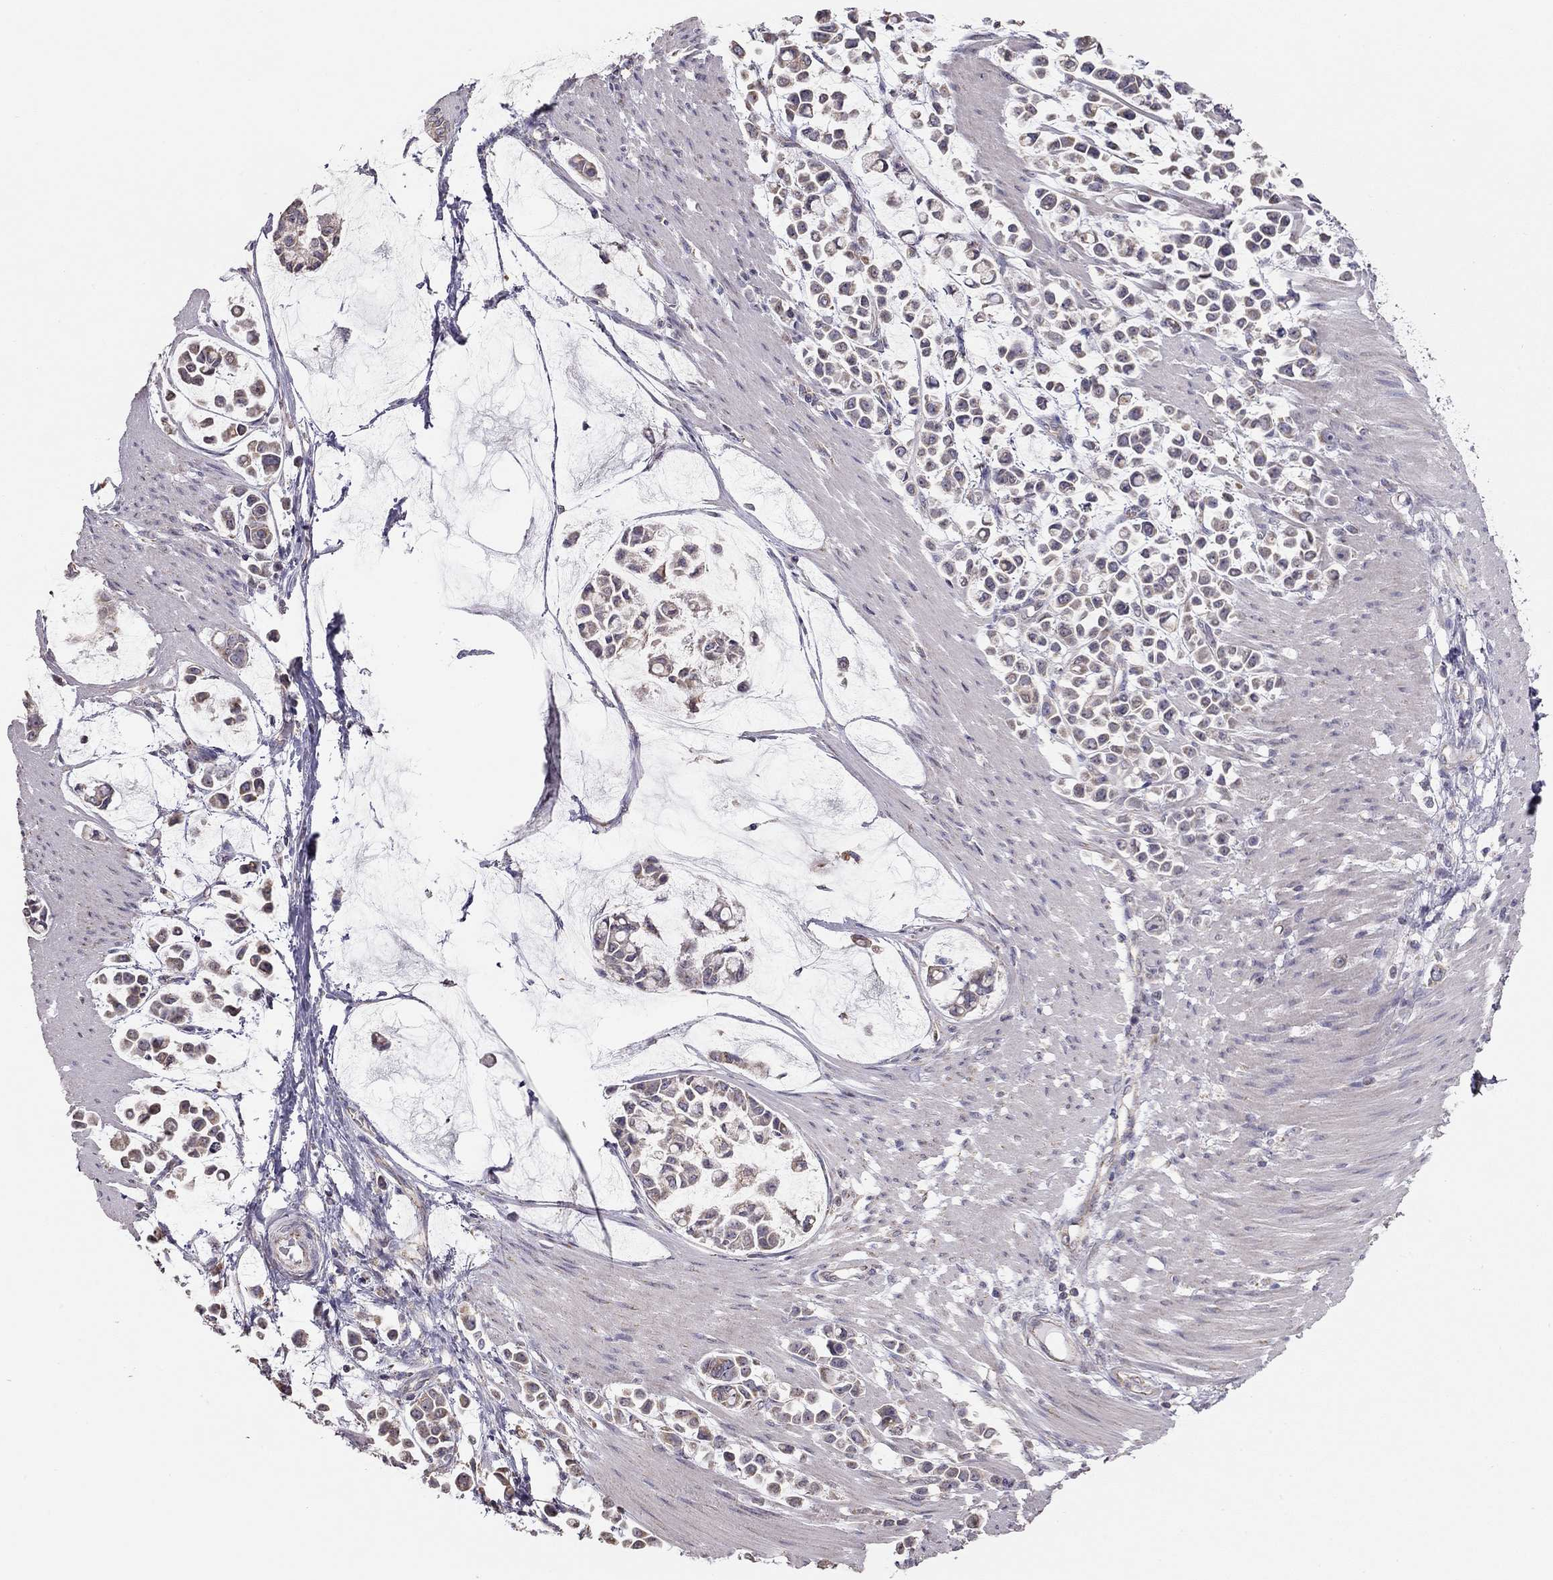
{"staining": {"intensity": "weak", "quantity": "<25%", "location": "cytoplasmic/membranous"}, "tissue": "stomach cancer", "cell_type": "Tumor cells", "image_type": "cancer", "snomed": [{"axis": "morphology", "description": "Adenocarcinoma, NOS"}, {"axis": "topography", "description": "Stomach"}], "caption": "Immunohistochemistry image of human stomach cancer (adenocarcinoma) stained for a protein (brown), which reveals no staining in tumor cells.", "gene": "LRIT3", "patient": {"sex": "male", "age": 82}}